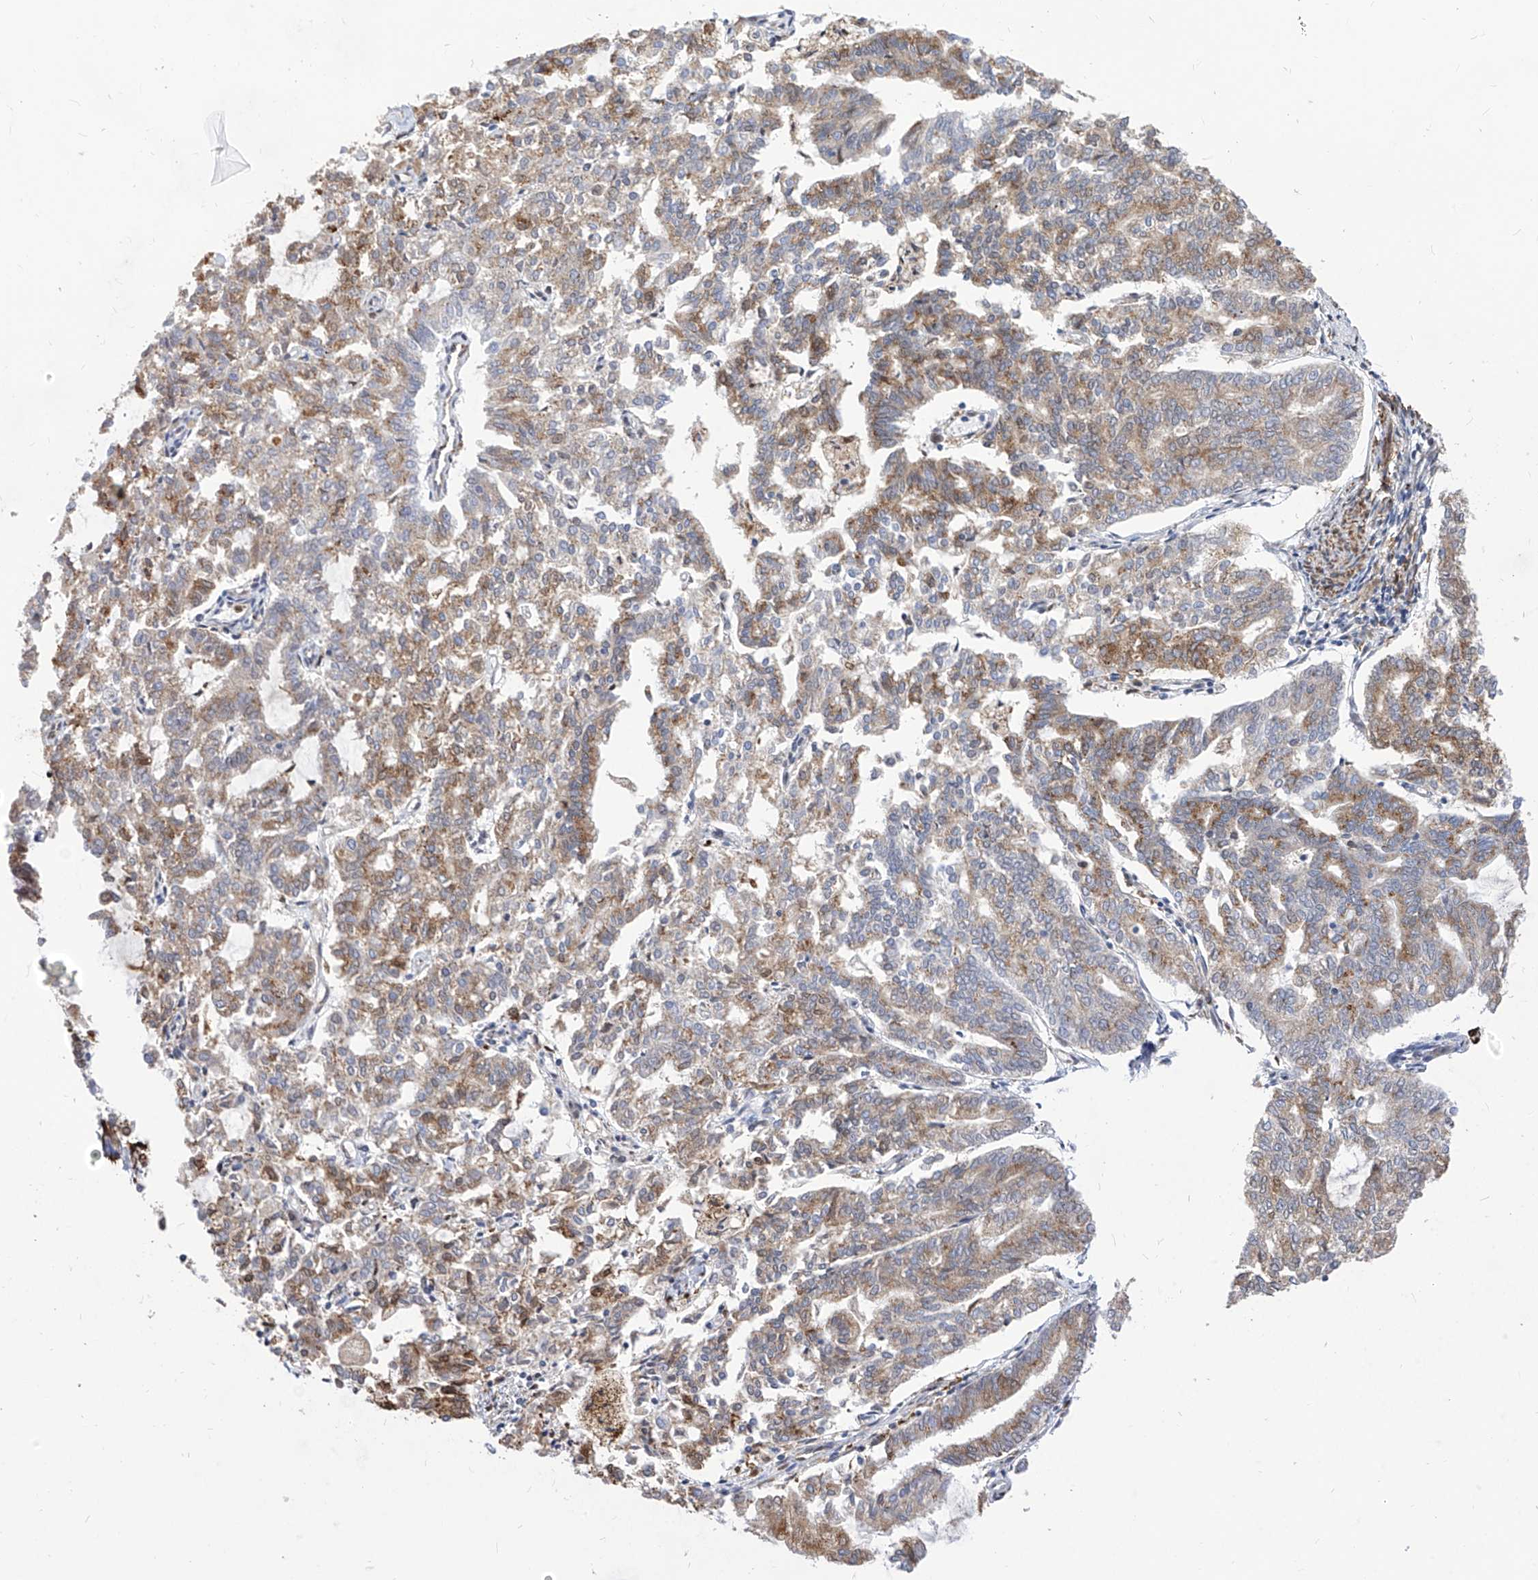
{"staining": {"intensity": "moderate", "quantity": ">75%", "location": "cytoplasmic/membranous"}, "tissue": "endometrial cancer", "cell_type": "Tumor cells", "image_type": "cancer", "snomed": [{"axis": "morphology", "description": "Adenocarcinoma, NOS"}, {"axis": "topography", "description": "Endometrium"}], "caption": "An immunohistochemistry photomicrograph of tumor tissue is shown. Protein staining in brown shows moderate cytoplasmic/membranous positivity in endometrial adenocarcinoma within tumor cells. Nuclei are stained in blue.", "gene": "TTLL8", "patient": {"sex": "female", "age": 79}}